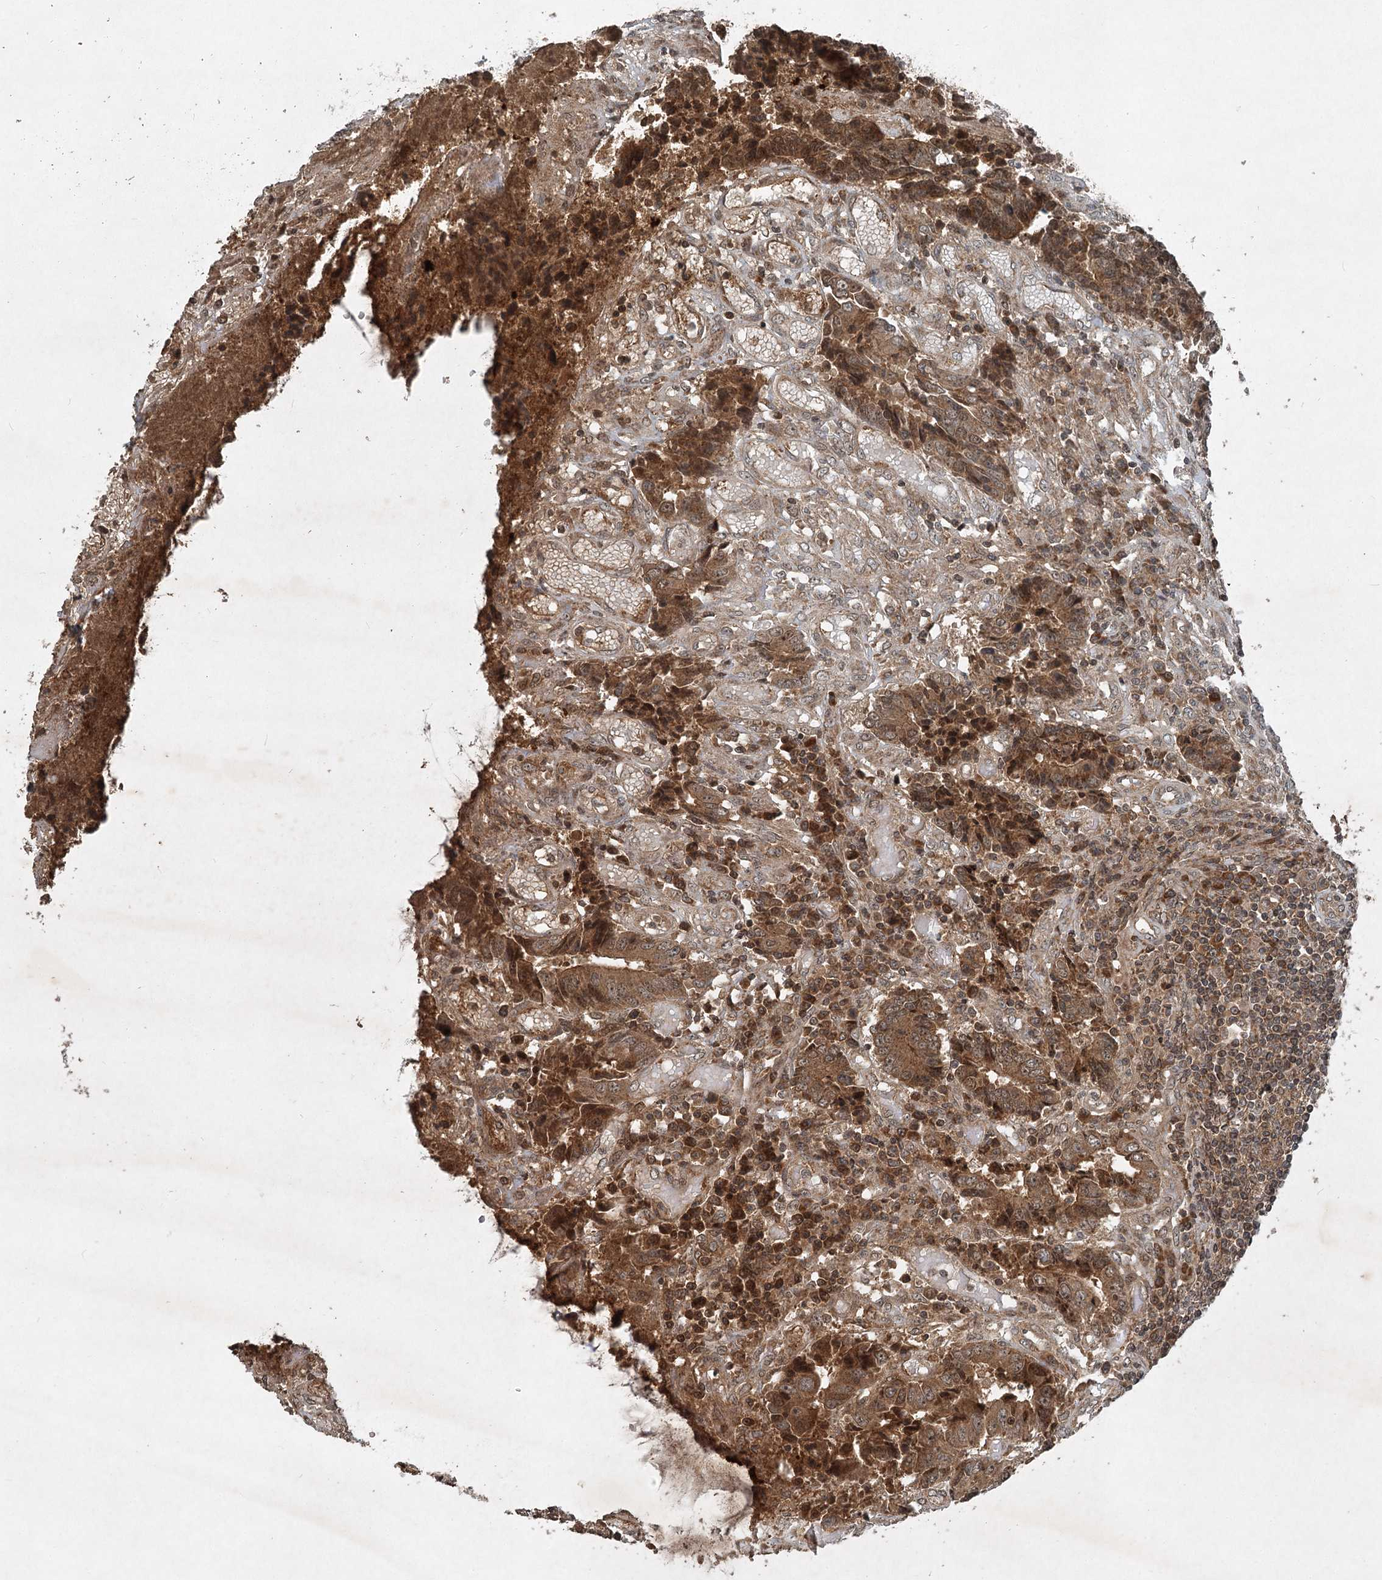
{"staining": {"intensity": "moderate", "quantity": ">75%", "location": "cytoplasmic/membranous"}, "tissue": "colorectal cancer", "cell_type": "Tumor cells", "image_type": "cancer", "snomed": [{"axis": "morphology", "description": "Adenocarcinoma, NOS"}, {"axis": "topography", "description": "Rectum"}], "caption": "Immunohistochemistry histopathology image of human colorectal adenocarcinoma stained for a protein (brown), which shows medium levels of moderate cytoplasmic/membranous staining in about >75% of tumor cells.", "gene": "UNC93A", "patient": {"sex": "male", "age": 84}}